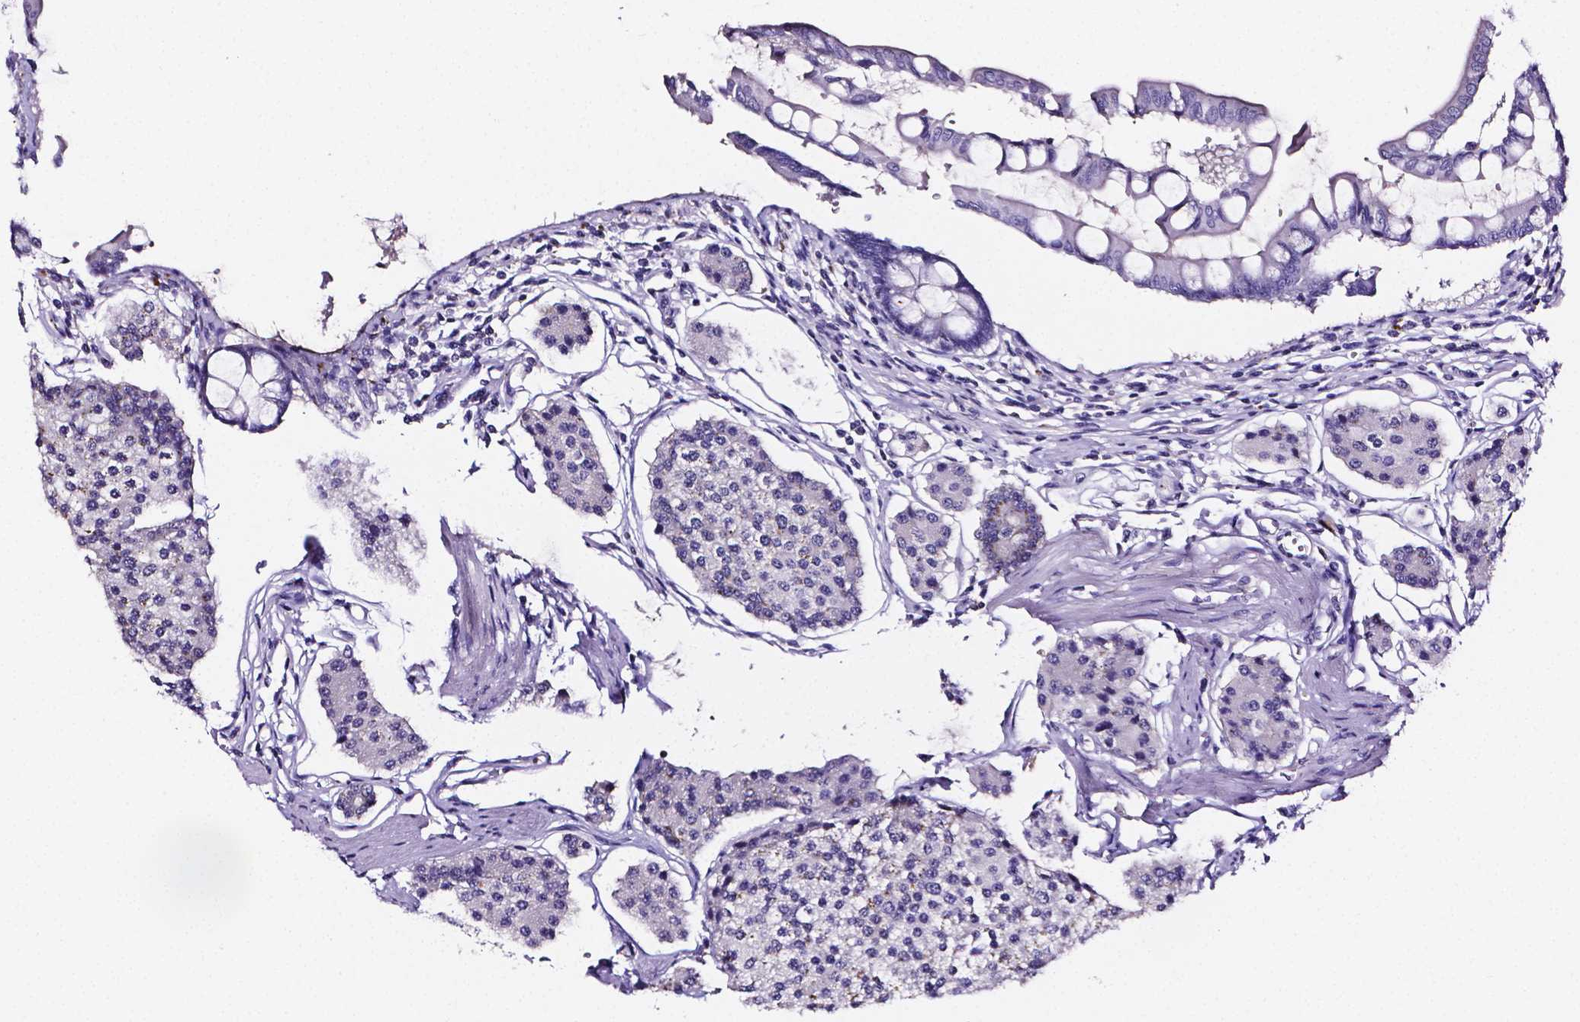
{"staining": {"intensity": "negative", "quantity": "none", "location": "none"}, "tissue": "carcinoid", "cell_type": "Tumor cells", "image_type": "cancer", "snomed": [{"axis": "morphology", "description": "Carcinoid, malignant, NOS"}, {"axis": "topography", "description": "Small intestine"}], "caption": "DAB (3,3'-diaminobenzidine) immunohistochemical staining of carcinoid (malignant) displays no significant staining in tumor cells. Brightfield microscopy of immunohistochemistry (IHC) stained with DAB (3,3'-diaminobenzidine) (brown) and hematoxylin (blue), captured at high magnification.", "gene": "NRGN", "patient": {"sex": "female", "age": 65}}